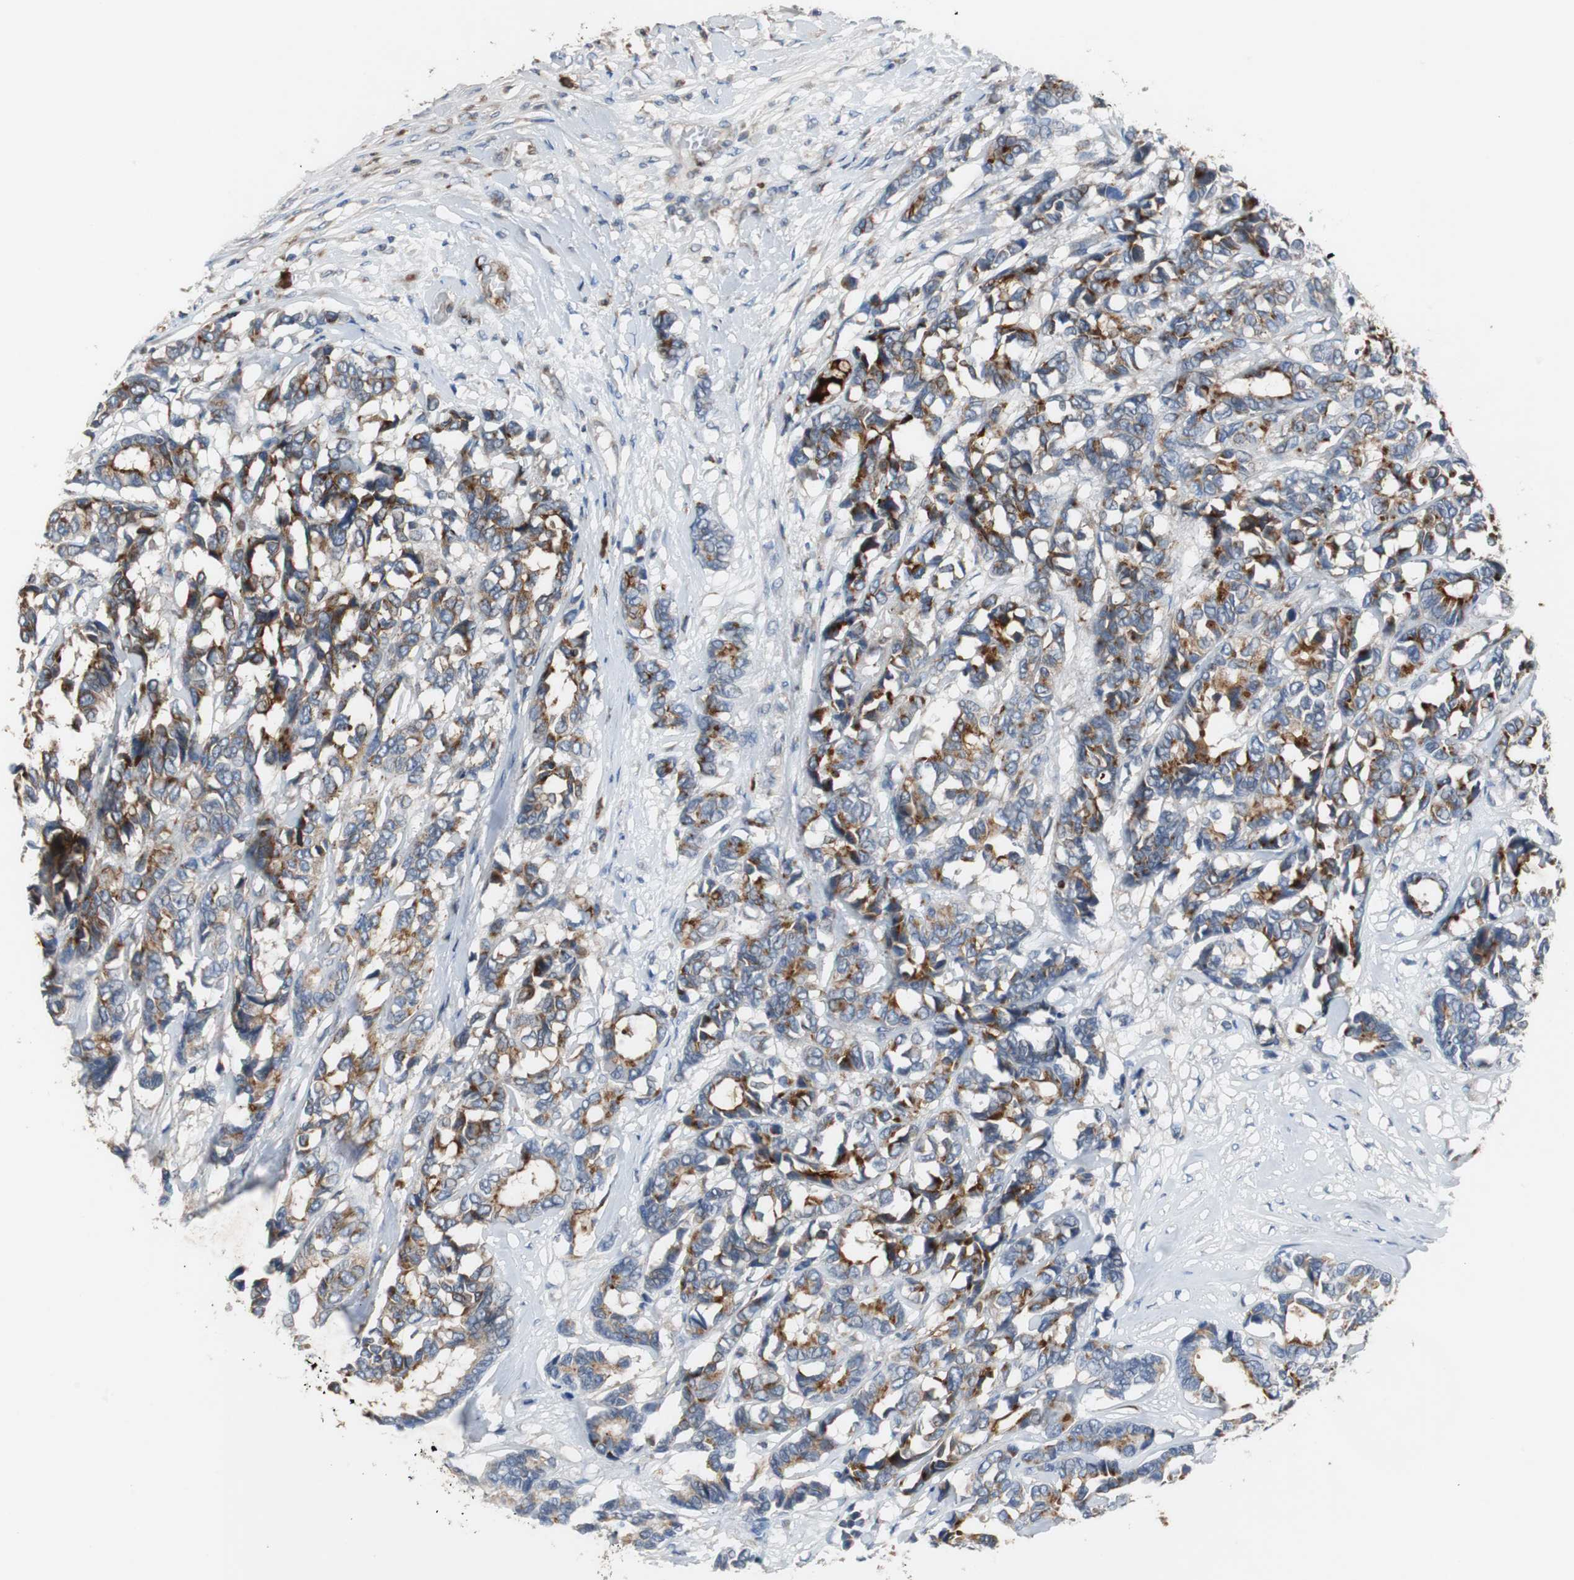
{"staining": {"intensity": "strong", "quantity": "25%-75%", "location": "cytoplasmic/membranous"}, "tissue": "breast cancer", "cell_type": "Tumor cells", "image_type": "cancer", "snomed": [{"axis": "morphology", "description": "Duct carcinoma"}, {"axis": "topography", "description": "Breast"}], "caption": "Immunohistochemical staining of breast intraductal carcinoma displays high levels of strong cytoplasmic/membranous staining in approximately 25%-75% of tumor cells.", "gene": "SORT1", "patient": {"sex": "female", "age": 87}}